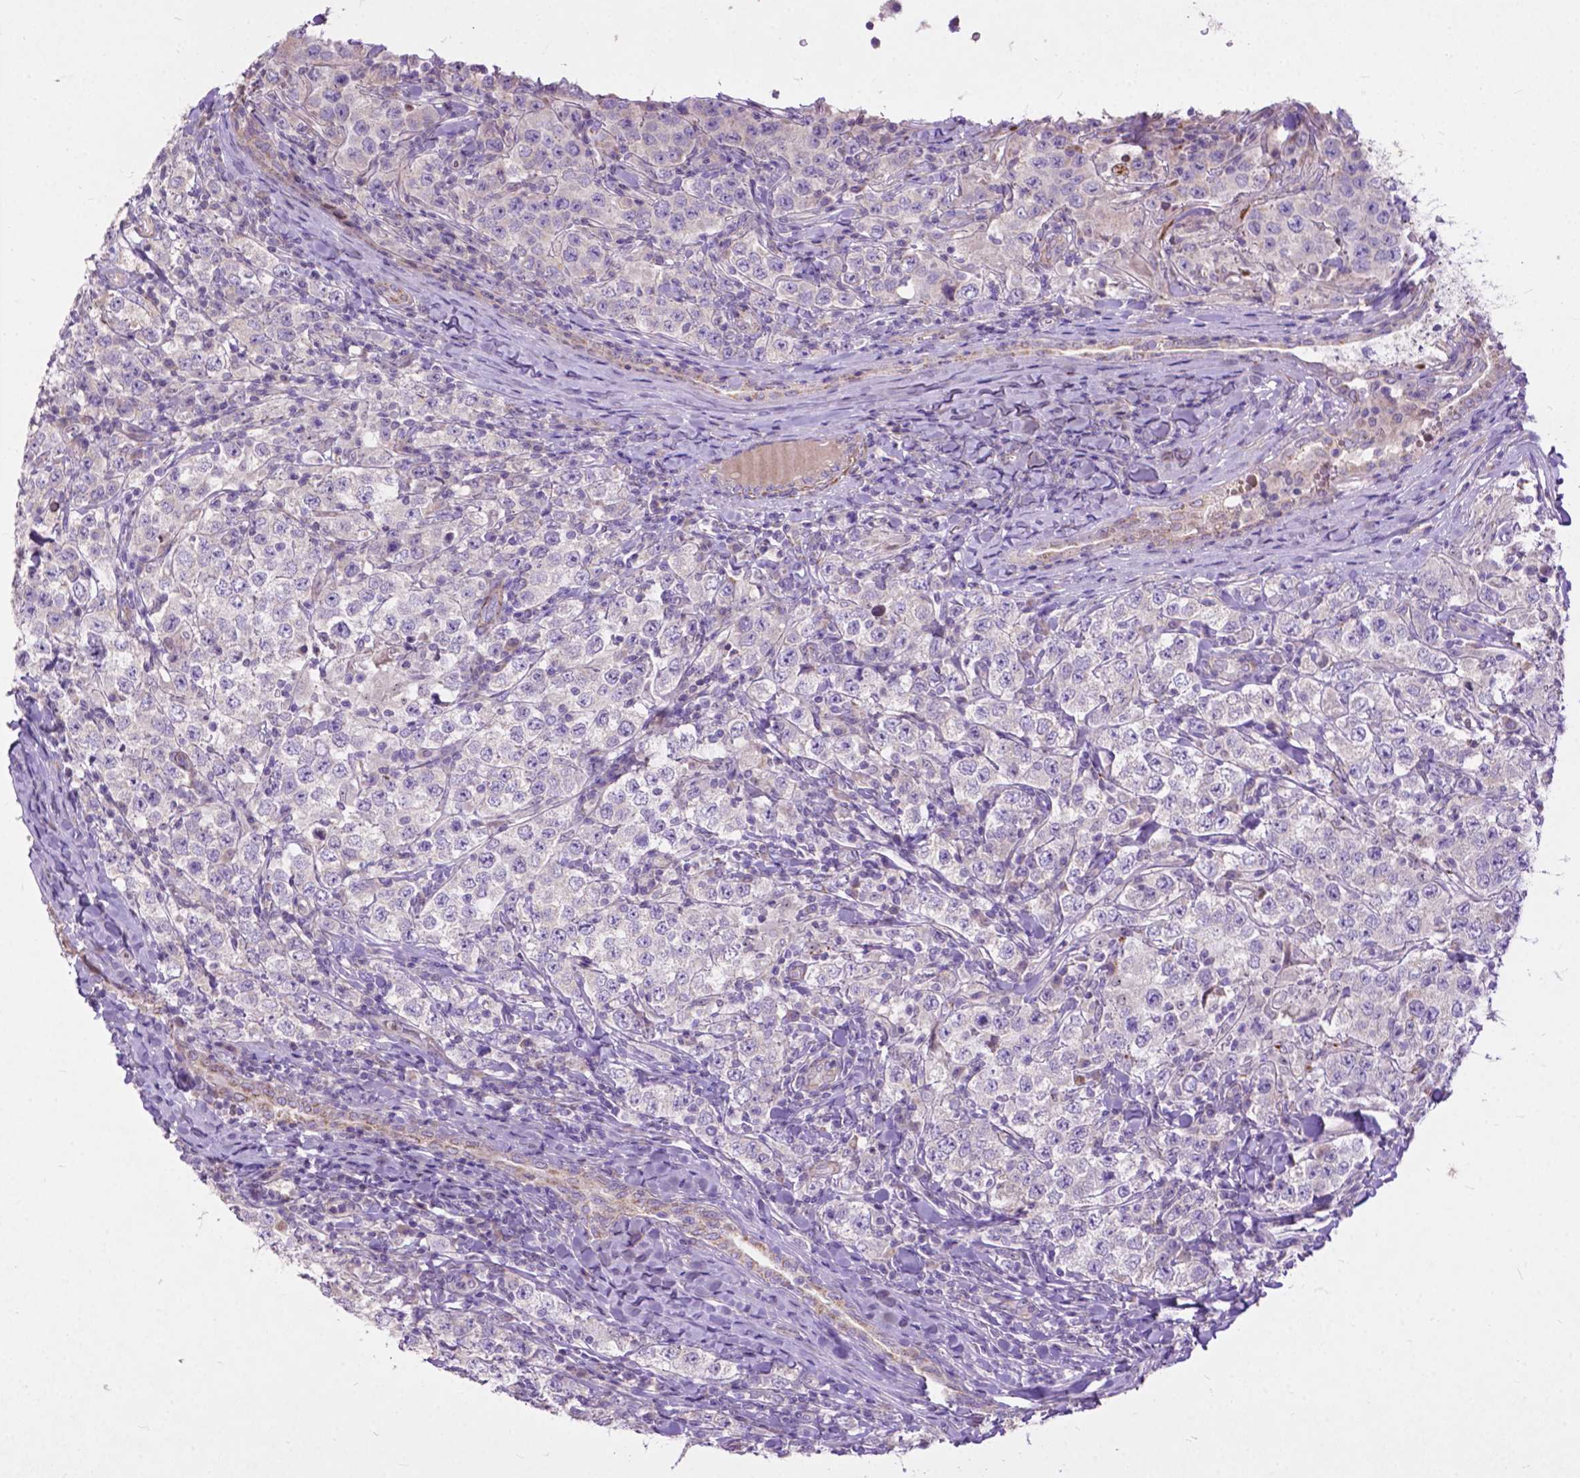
{"staining": {"intensity": "negative", "quantity": "none", "location": "none"}, "tissue": "testis cancer", "cell_type": "Tumor cells", "image_type": "cancer", "snomed": [{"axis": "morphology", "description": "Seminoma, NOS"}, {"axis": "morphology", "description": "Carcinoma, Embryonal, NOS"}, {"axis": "topography", "description": "Testis"}], "caption": "Immunohistochemical staining of testis embryonal carcinoma exhibits no significant expression in tumor cells.", "gene": "THEGL", "patient": {"sex": "male", "age": 41}}